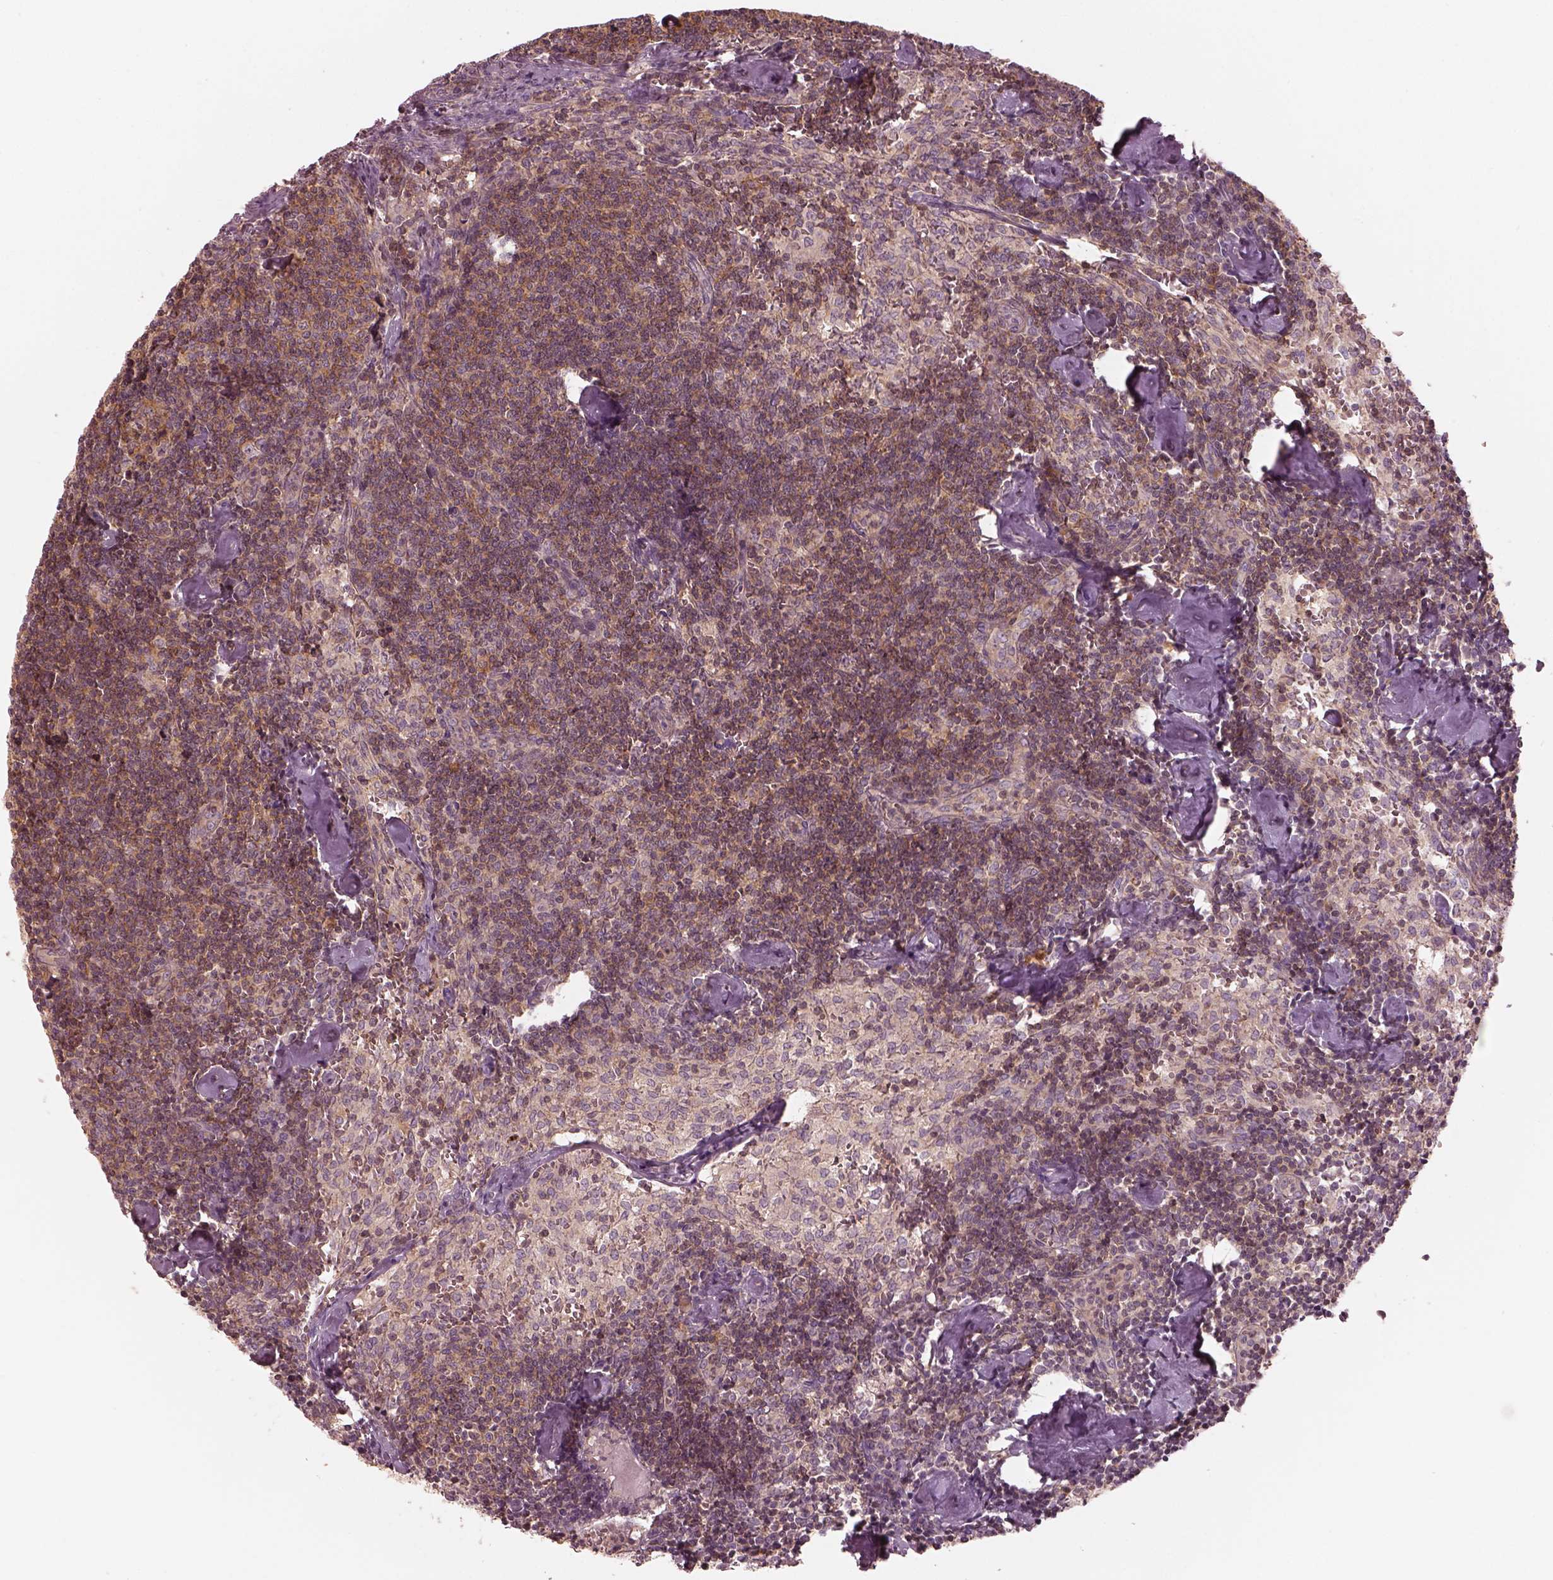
{"staining": {"intensity": "moderate", "quantity": ">75%", "location": "cytoplasmic/membranous"}, "tissue": "lymph node", "cell_type": "Germinal center cells", "image_type": "normal", "snomed": [{"axis": "morphology", "description": "Normal tissue, NOS"}, {"axis": "topography", "description": "Lymph node"}], "caption": "Lymph node stained for a protein shows moderate cytoplasmic/membranous positivity in germinal center cells.", "gene": "FAM107B", "patient": {"sex": "female", "age": 50}}